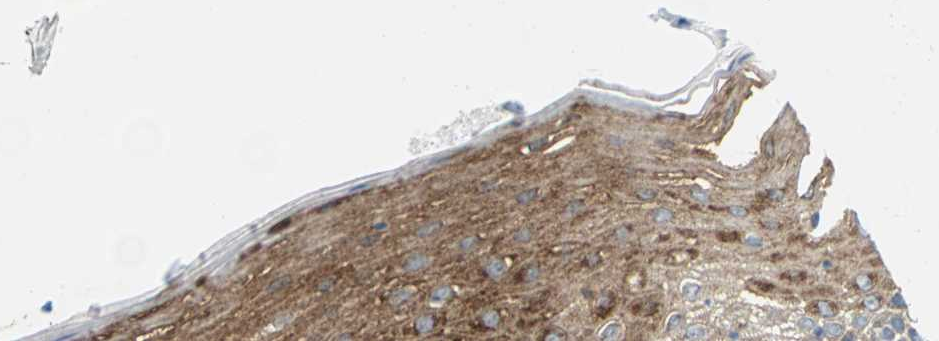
{"staining": {"intensity": "strong", "quantity": ">75%", "location": "cytoplasmic/membranous,nuclear"}, "tissue": "oral mucosa", "cell_type": "Squamous epithelial cells", "image_type": "normal", "snomed": [{"axis": "morphology", "description": "Normal tissue, NOS"}, {"axis": "morphology", "description": "Squamous cell carcinoma, NOS"}, {"axis": "topography", "description": "Skeletal muscle"}, {"axis": "topography", "description": "Oral tissue"}, {"axis": "topography", "description": "Head-Neck"}], "caption": "IHC photomicrograph of benign oral mucosa: oral mucosa stained using immunohistochemistry (IHC) reveals high levels of strong protein expression localized specifically in the cytoplasmic/membranous,nuclear of squamous epithelial cells, appearing as a cytoplasmic/membranous,nuclear brown color.", "gene": "SFN", "patient": {"sex": "male", "age": 71}}